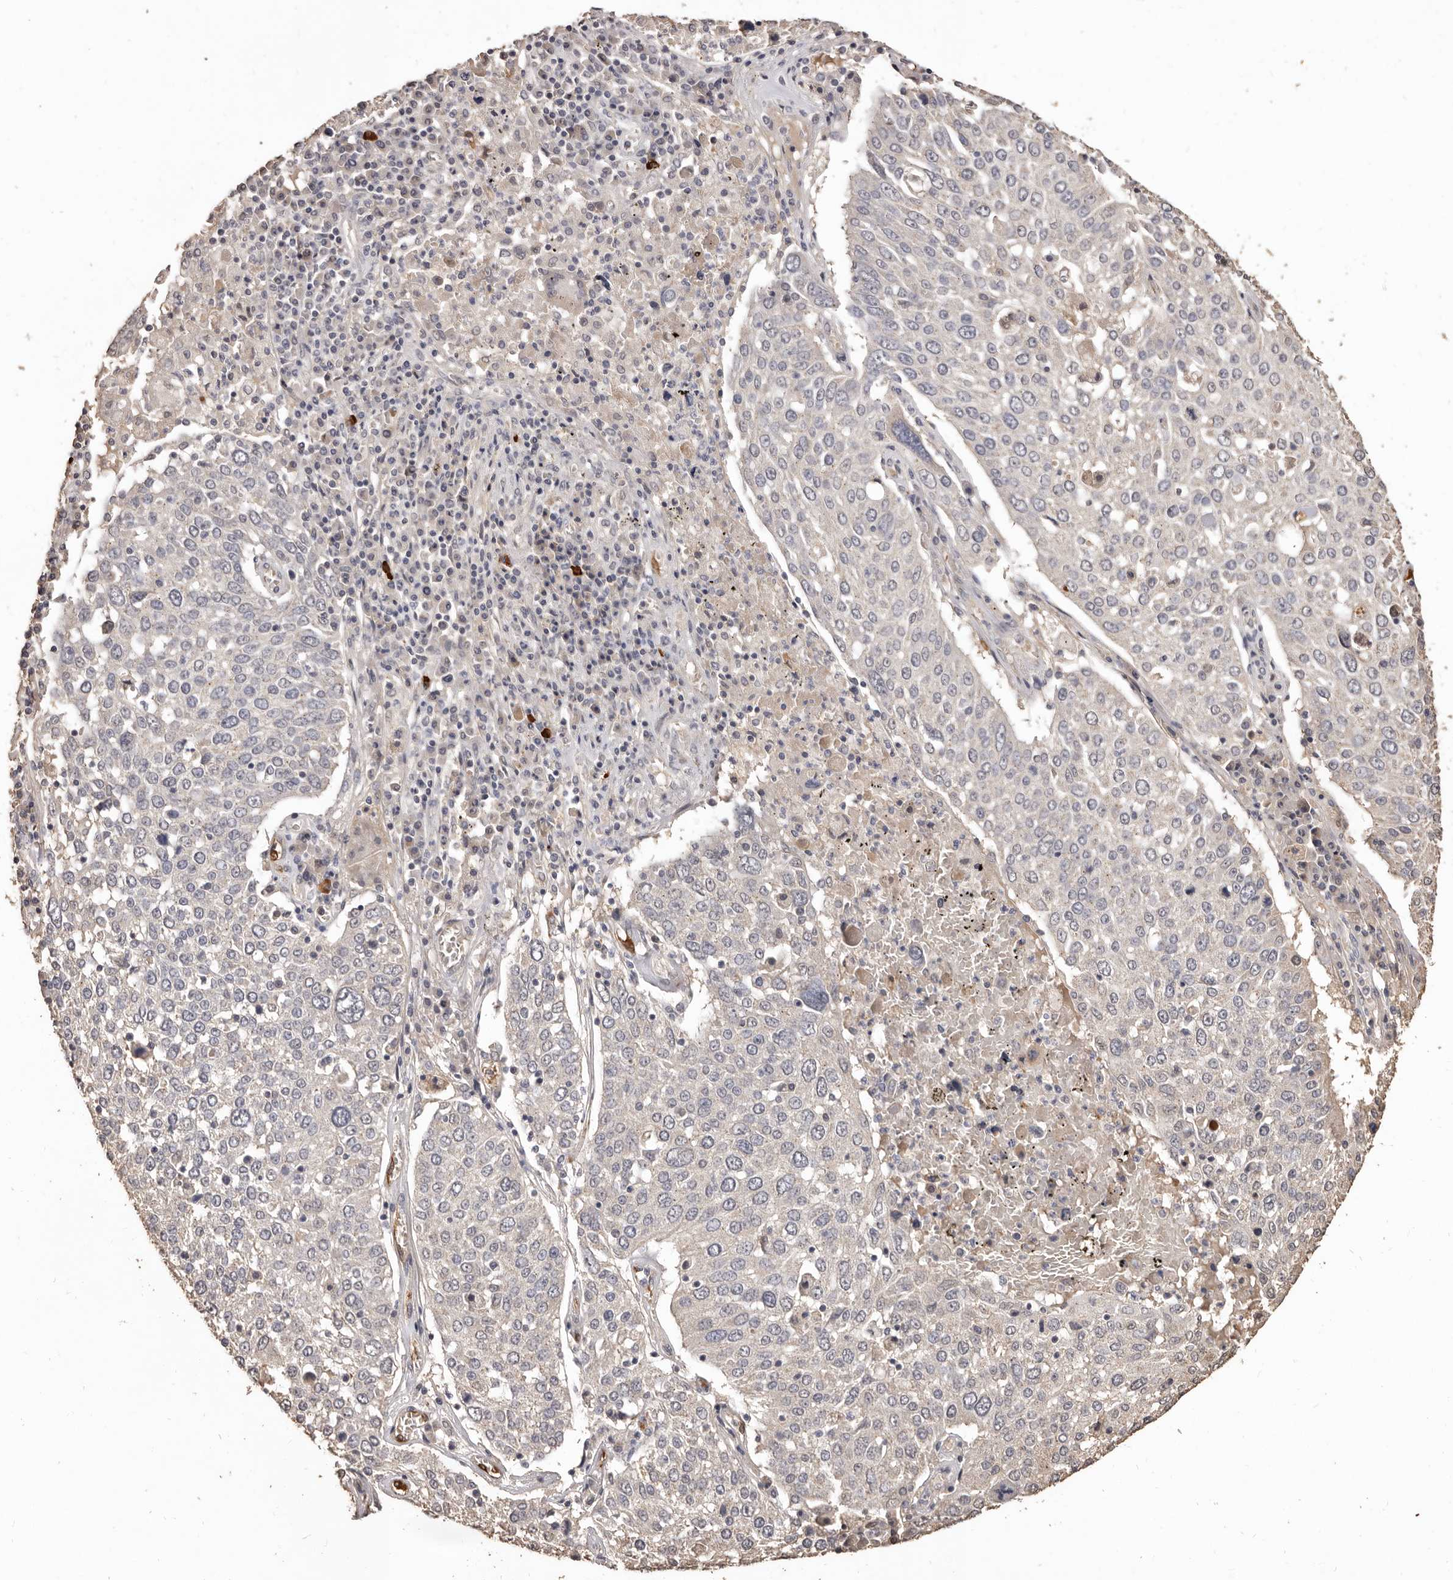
{"staining": {"intensity": "negative", "quantity": "none", "location": "none"}, "tissue": "lung cancer", "cell_type": "Tumor cells", "image_type": "cancer", "snomed": [{"axis": "morphology", "description": "Squamous cell carcinoma, NOS"}, {"axis": "topography", "description": "Lung"}], "caption": "High magnification brightfield microscopy of lung cancer (squamous cell carcinoma) stained with DAB (3,3'-diaminobenzidine) (brown) and counterstained with hematoxylin (blue): tumor cells show no significant staining. (DAB immunohistochemistry (IHC) visualized using brightfield microscopy, high magnification).", "gene": "INAVA", "patient": {"sex": "male", "age": 65}}